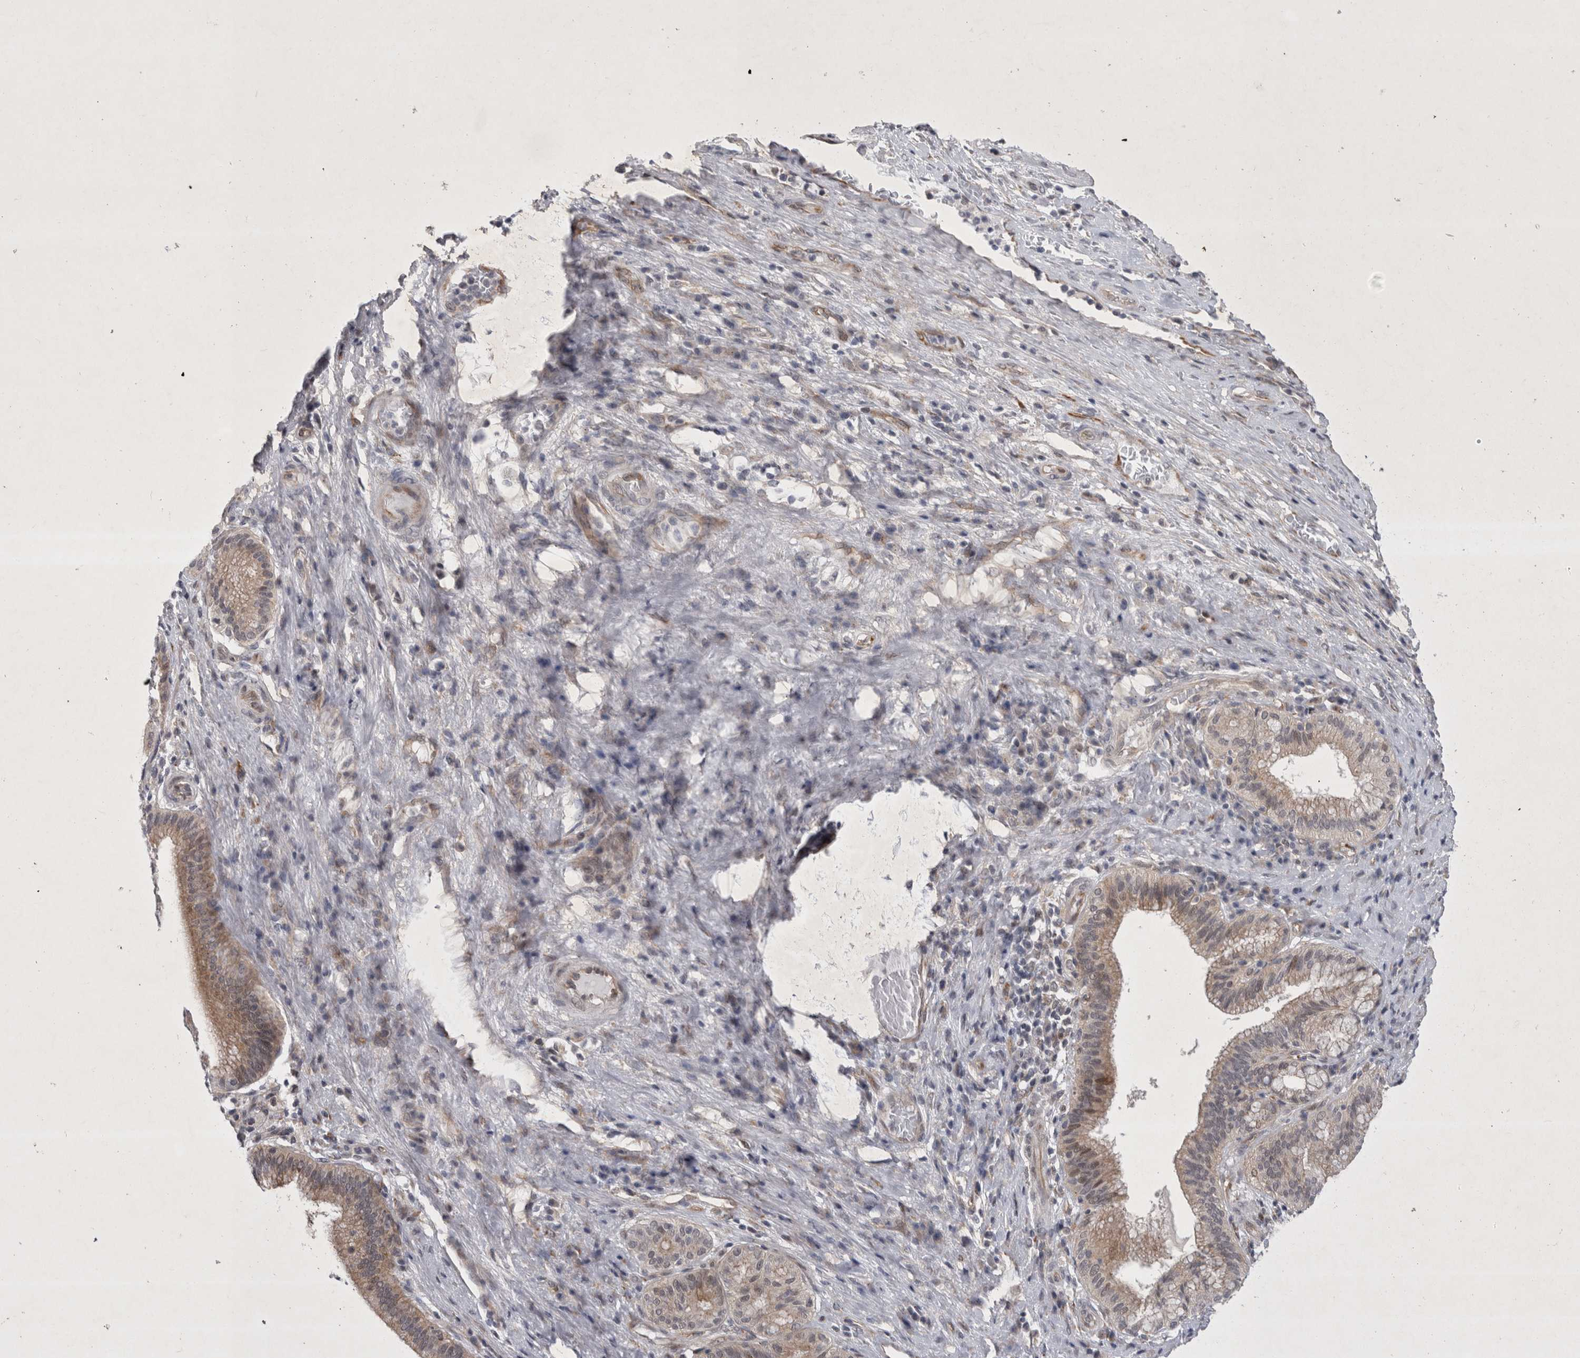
{"staining": {"intensity": "weak", "quantity": ">75%", "location": "cytoplasmic/membranous,nuclear"}, "tissue": "liver cancer", "cell_type": "Tumor cells", "image_type": "cancer", "snomed": [{"axis": "morphology", "description": "Normal tissue, NOS"}, {"axis": "morphology", "description": "Cholangiocarcinoma"}, {"axis": "topography", "description": "Liver"}, {"axis": "topography", "description": "Peripheral nerve tissue"}], "caption": "Protein staining exhibits weak cytoplasmic/membranous and nuclear expression in approximately >75% of tumor cells in liver cancer. Nuclei are stained in blue.", "gene": "PARP11", "patient": {"sex": "female", "age": 73}}